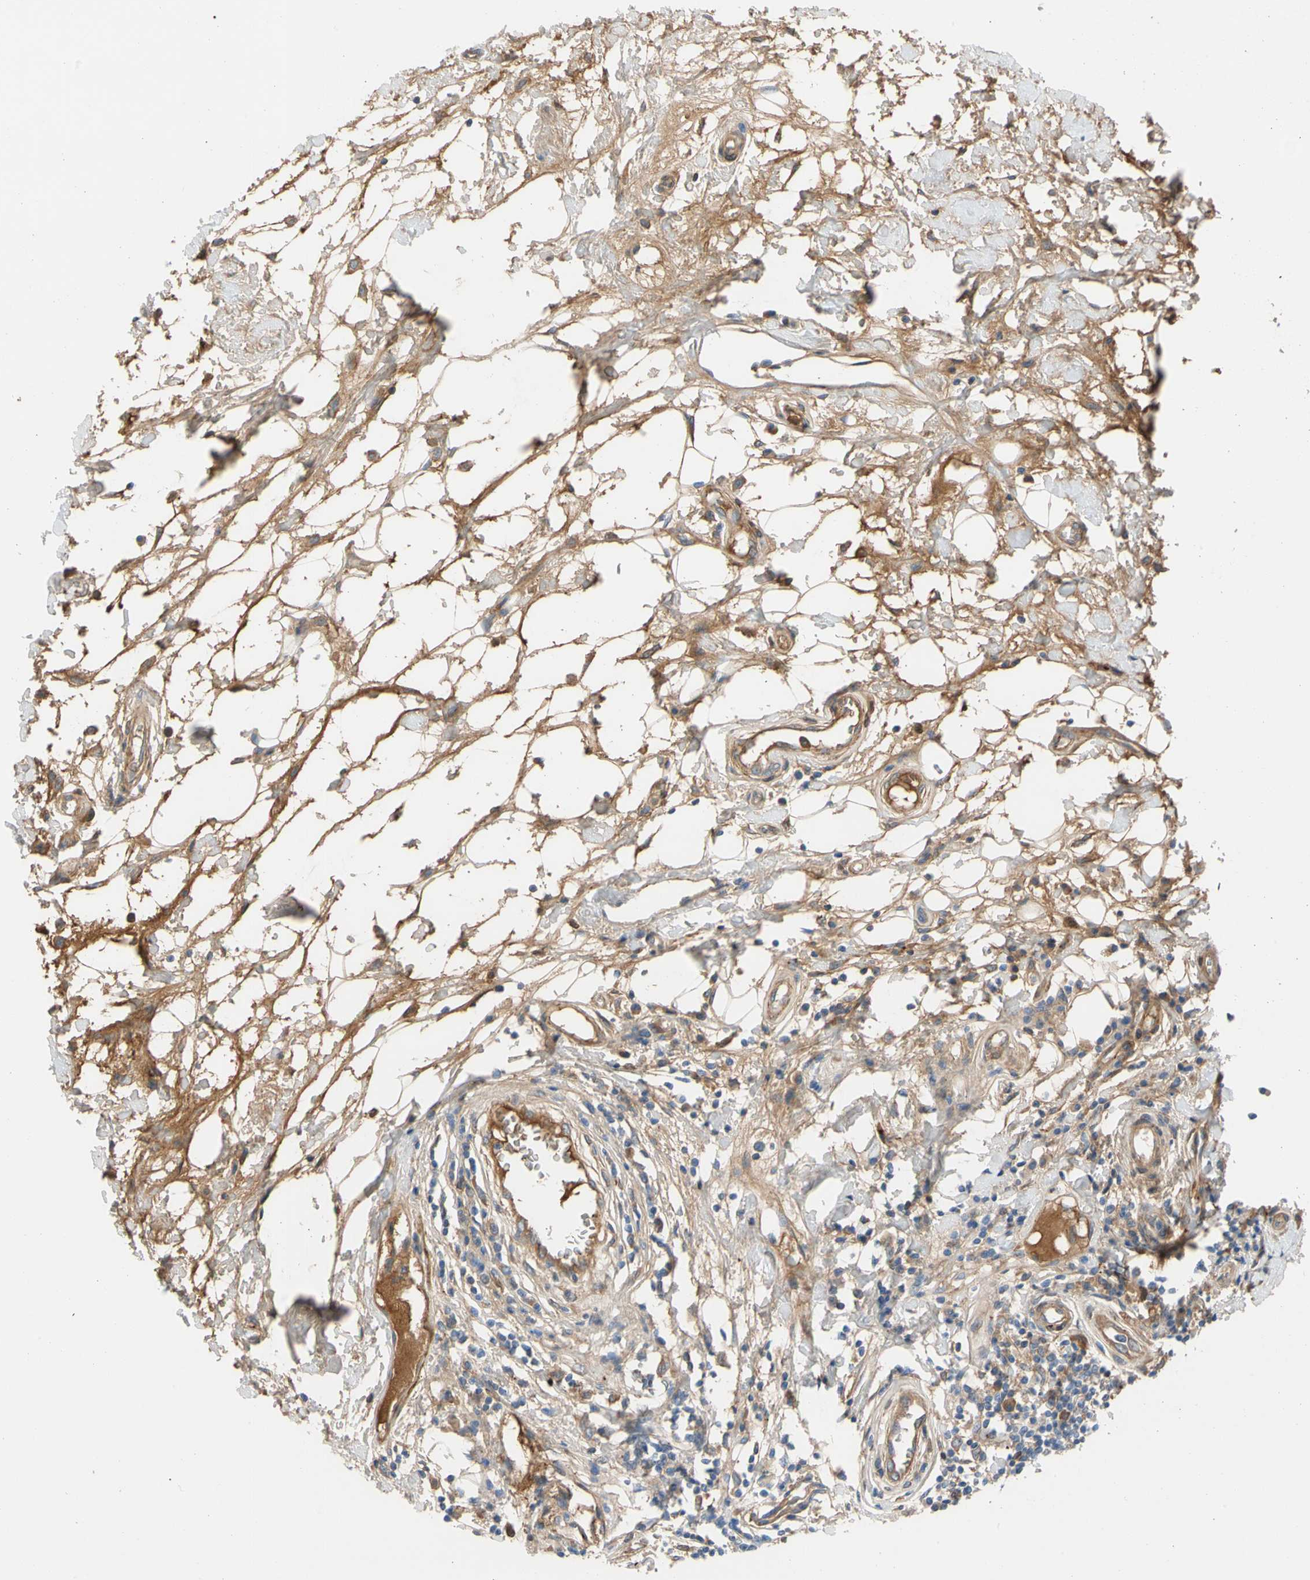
{"staining": {"intensity": "weak", "quantity": "25%-75%", "location": "cytoplasmic/membranous"}, "tissue": "breast cancer", "cell_type": "Tumor cells", "image_type": "cancer", "snomed": [{"axis": "morphology", "description": "Duct carcinoma"}, {"axis": "topography", "description": "Breast"}], "caption": "An image of human breast infiltrating ductal carcinoma stained for a protein displays weak cytoplasmic/membranous brown staining in tumor cells.", "gene": "ENTREP3", "patient": {"sex": "female", "age": 27}}